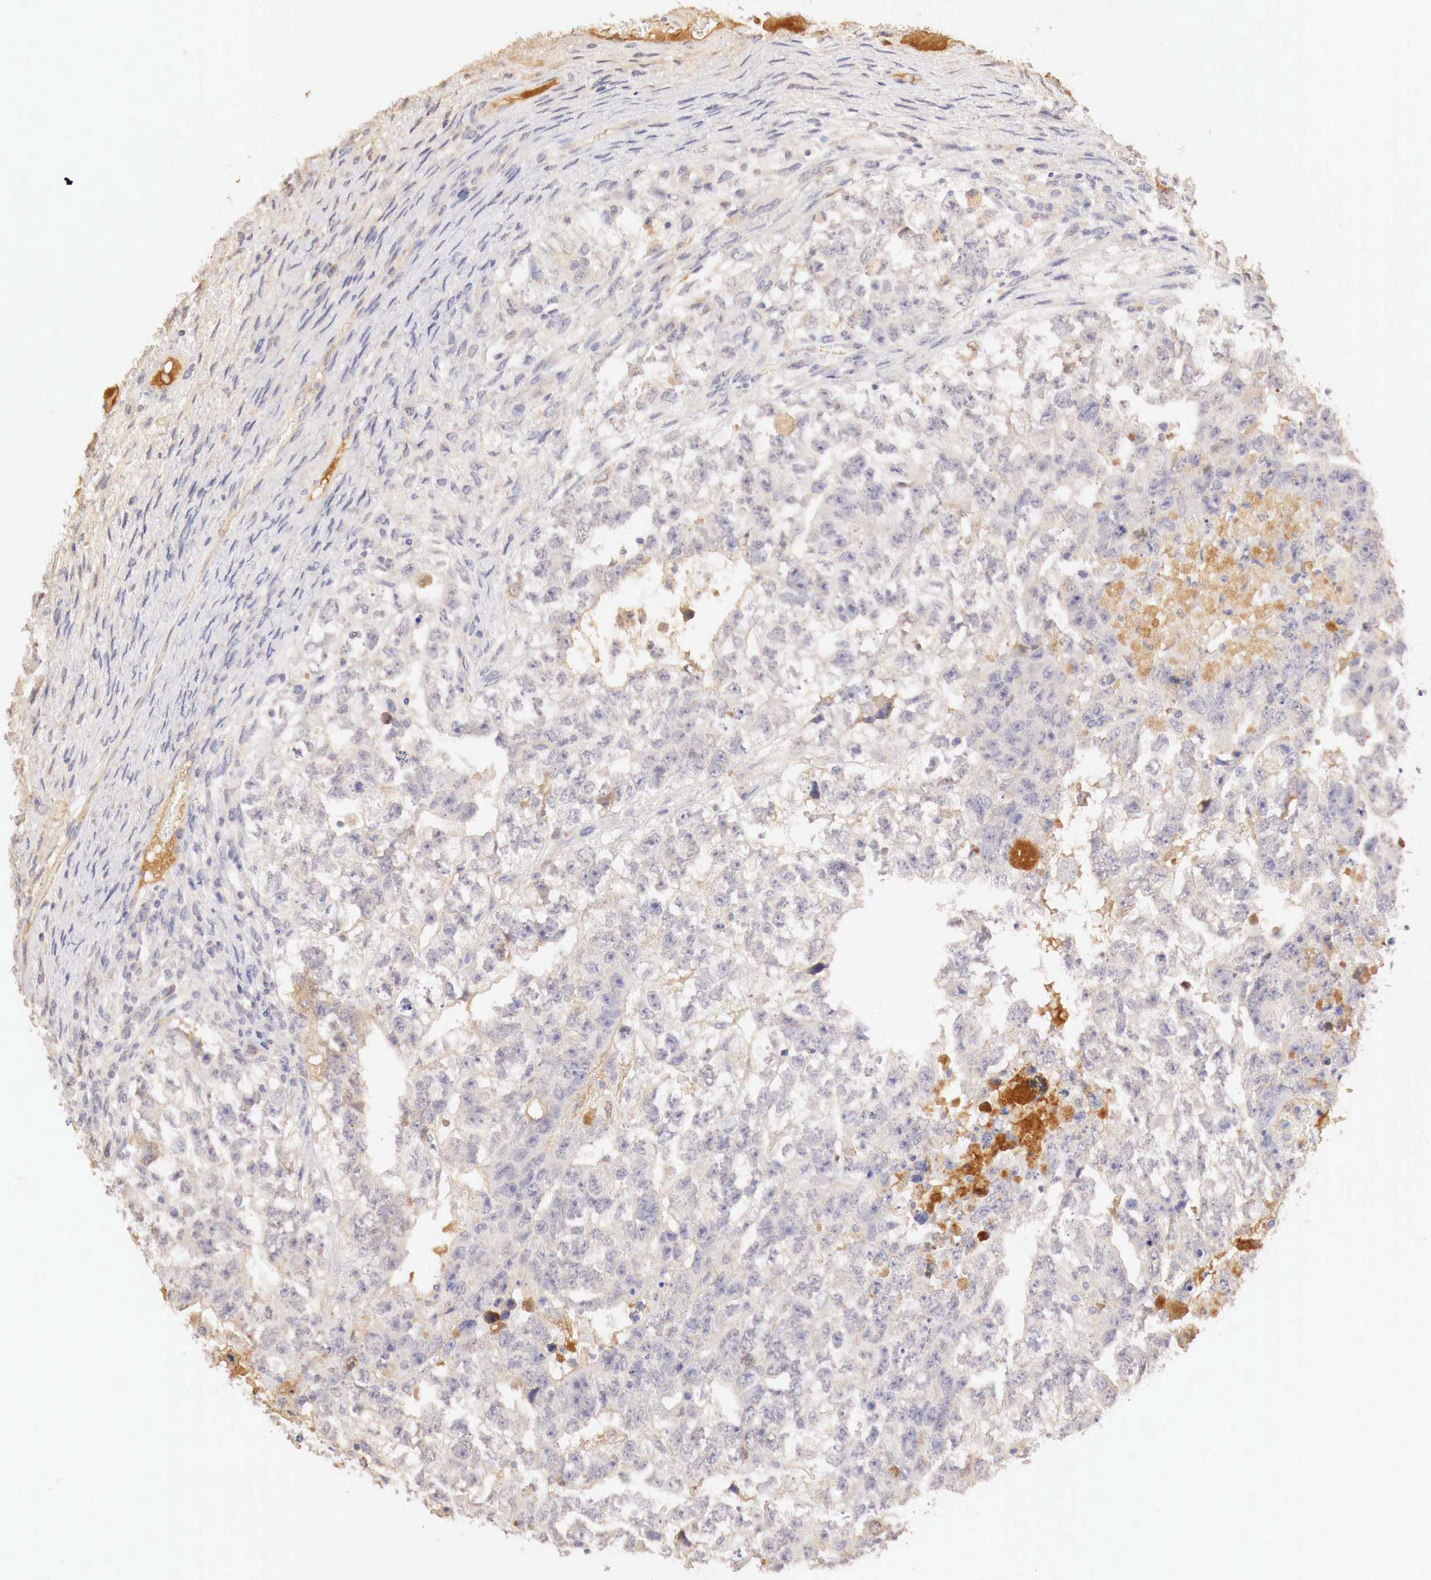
{"staining": {"intensity": "weak", "quantity": "25%-75%", "location": "cytoplasmic/membranous"}, "tissue": "testis cancer", "cell_type": "Tumor cells", "image_type": "cancer", "snomed": [{"axis": "morphology", "description": "Carcinoma, Embryonal, NOS"}, {"axis": "topography", "description": "Testis"}], "caption": "Protein staining of testis embryonal carcinoma tissue displays weak cytoplasmic/membranous expression in approximately 25%-75% of tumor cells.", "gene": "GATA1", "patient": {"sex": "male", "age": 36}}